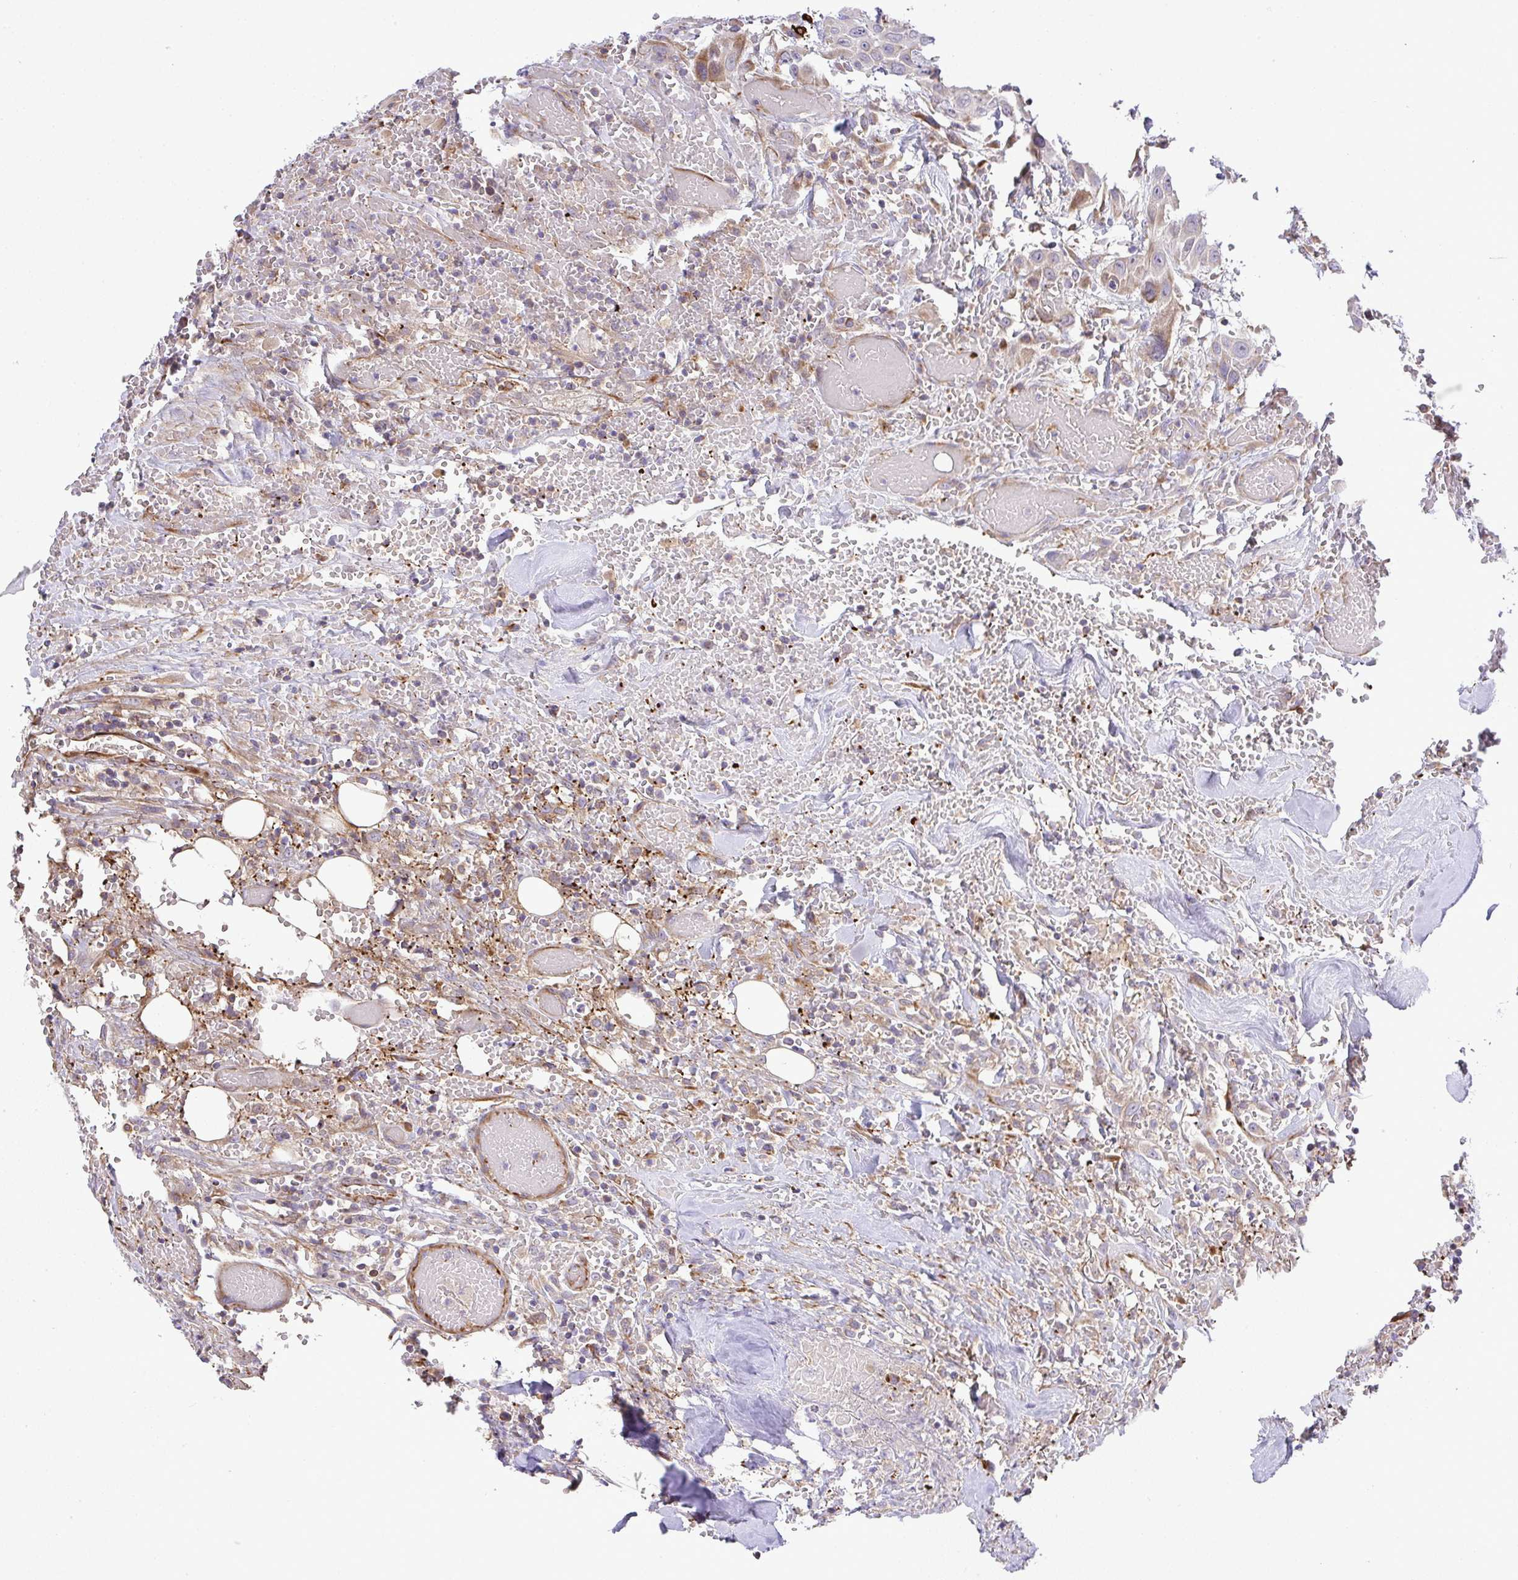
{"staining": {"intensity": "weak", "quantity": "<25%", "location": "cytoplasmic/membranous"}, "tissue": "head and neck cancer", "cell_type": "Tumor cells", "image_type": "cancer", "snomed": [{"axis": "morphology", "description": "Squamous cell carcinoma, NOS"}, {"axis": "topography", "description": "Head-Neck"}], "caption": "IHC photomicrograph of neoplastic tissue: squamous cell carcinoma (head and neck) stained with DAB (3,3'-diaminobenzidine) demonstrates no significant protein staining in tumor cells.", "gene": "GRID2", "patient": {"sex": "male", "age": 81}}